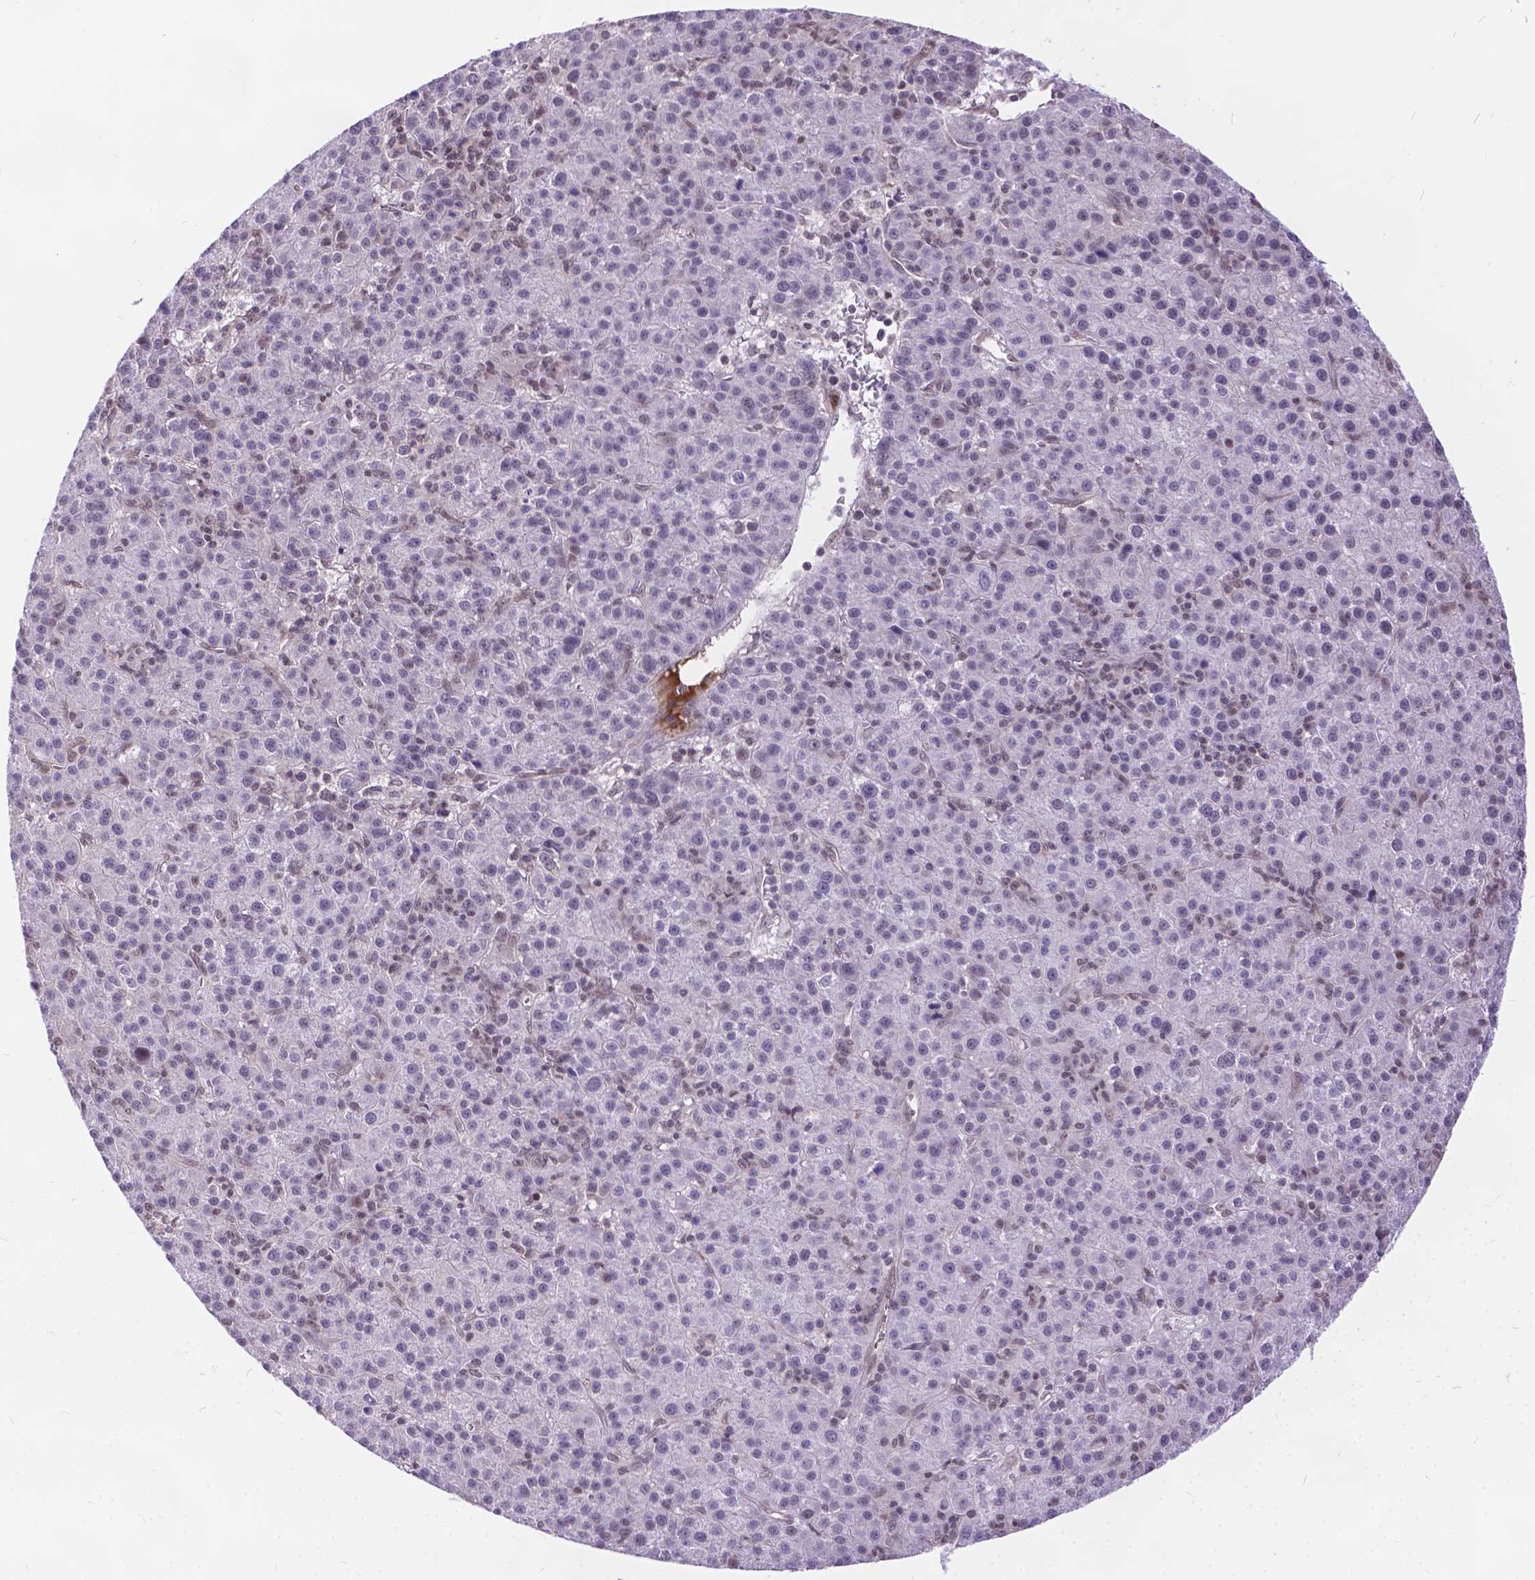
{"staining": {"intensity": "weak", "quantity": "<25%", "location": "nuclear"}, "tissue": "liver cancer", "cell_type": "Tumor cells", "image_type": "cancer", "snomed": [{"axis": "morphology", "description": "Carcinoma, Hepatocellular, NOS"}, {"axis": "topography", "description": "Liver"}], "caption": "Immunohistochemistry image of neoplastic tissue: liver cancer stained with DAB shows no significant protein positivity in tumor cells.", "gene": "FAM124B", "patient": {"sex": "female", "age": 60}}